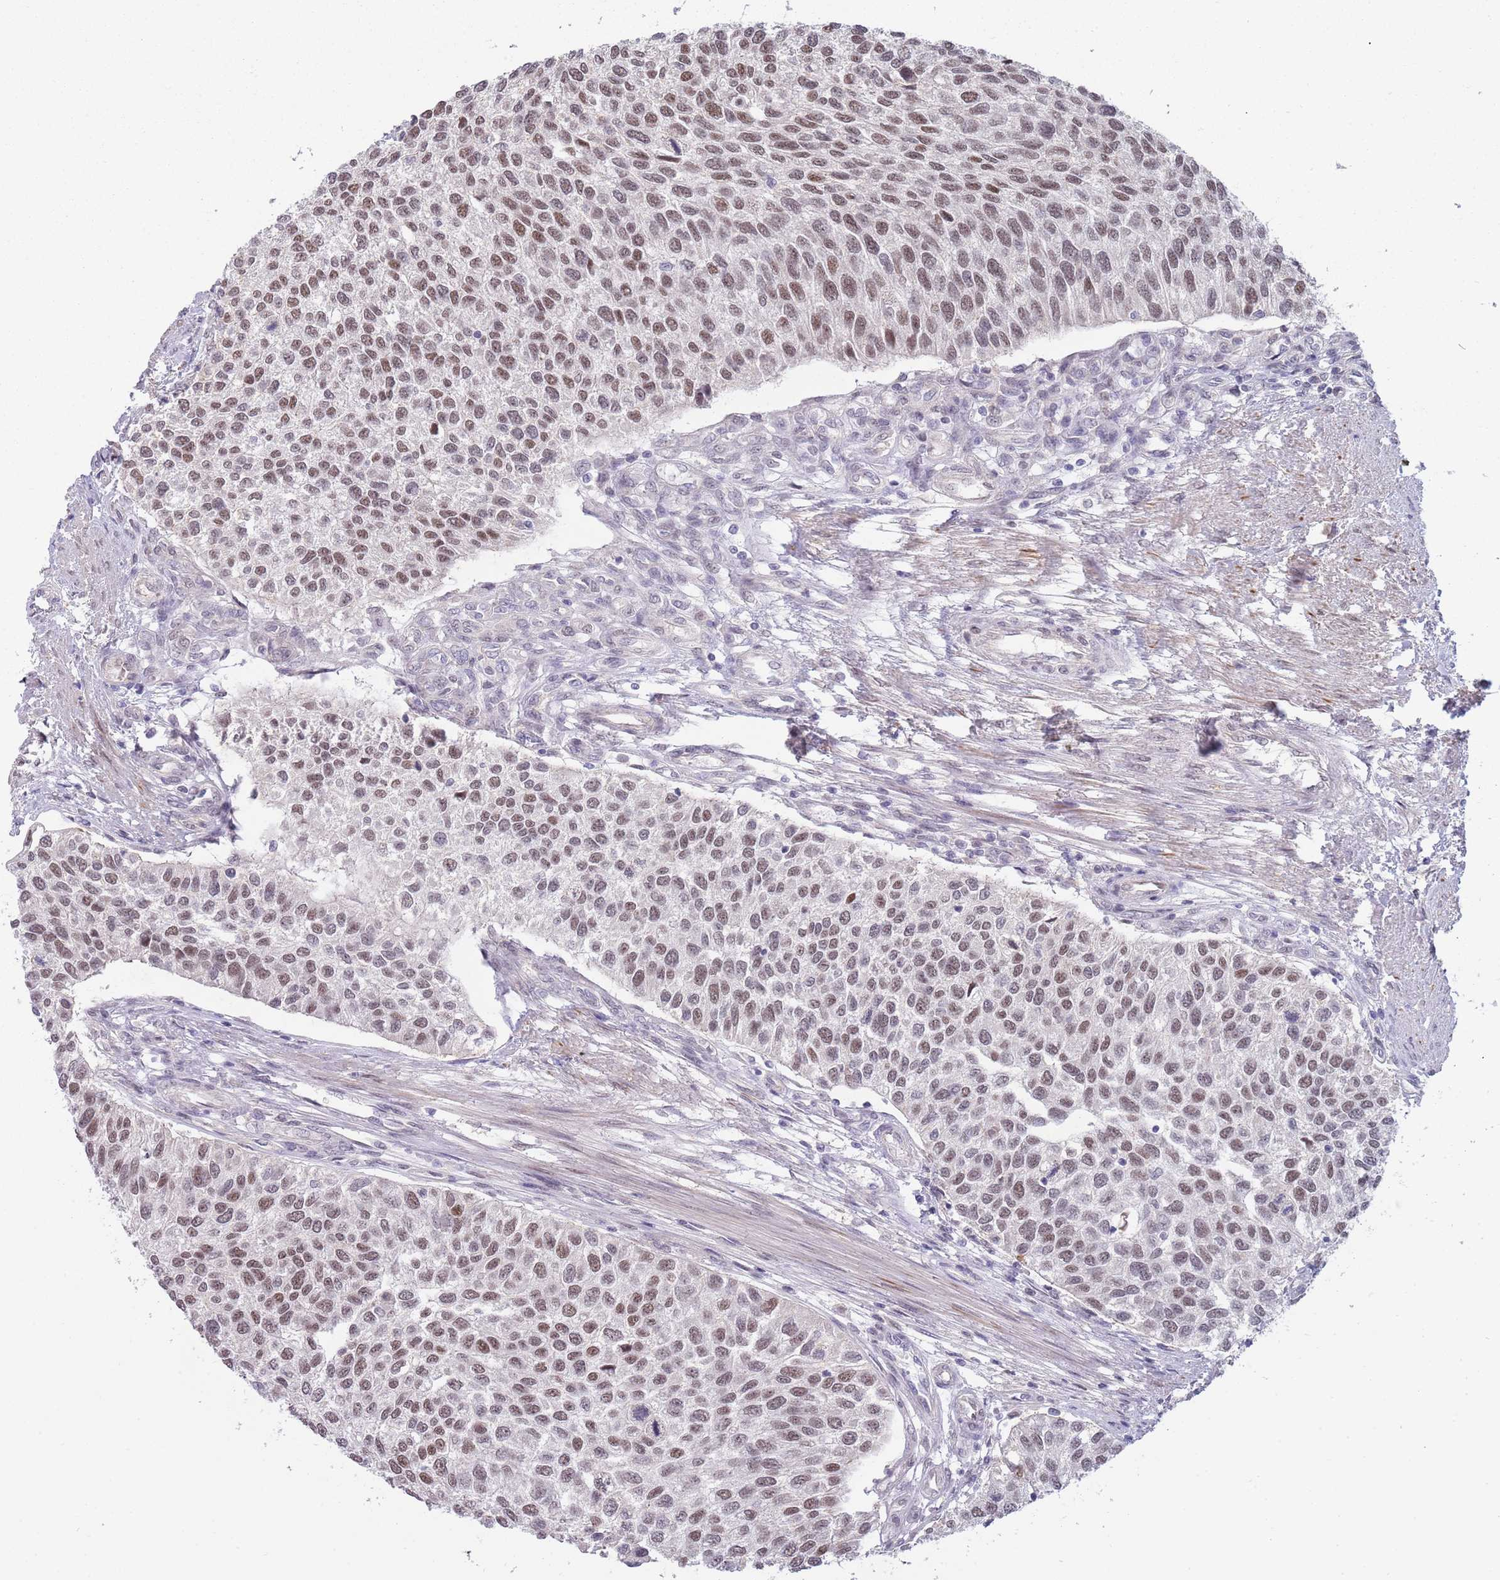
{"staining": {"intensity": "moderate", "quantity": ">75%", "location": "nuclear"}, "tissue": "urothelial cancer", "cell_type": "Tumor cells", "image_type": "cancer", "snomed": [{"axis": "morphology", "description": "Urothelial carcinoma, NOS"}, {"axis": "topography", "description": "Urinary bladder"}], "caption": "Brown immunohistochemical staining in human transitional cell carcinoma demonstrates moderate nuclear expression in approximately >75% of tumor cells.", "gene": "ZBTB7A", "patient": {"sex": "male", "age": 55}}